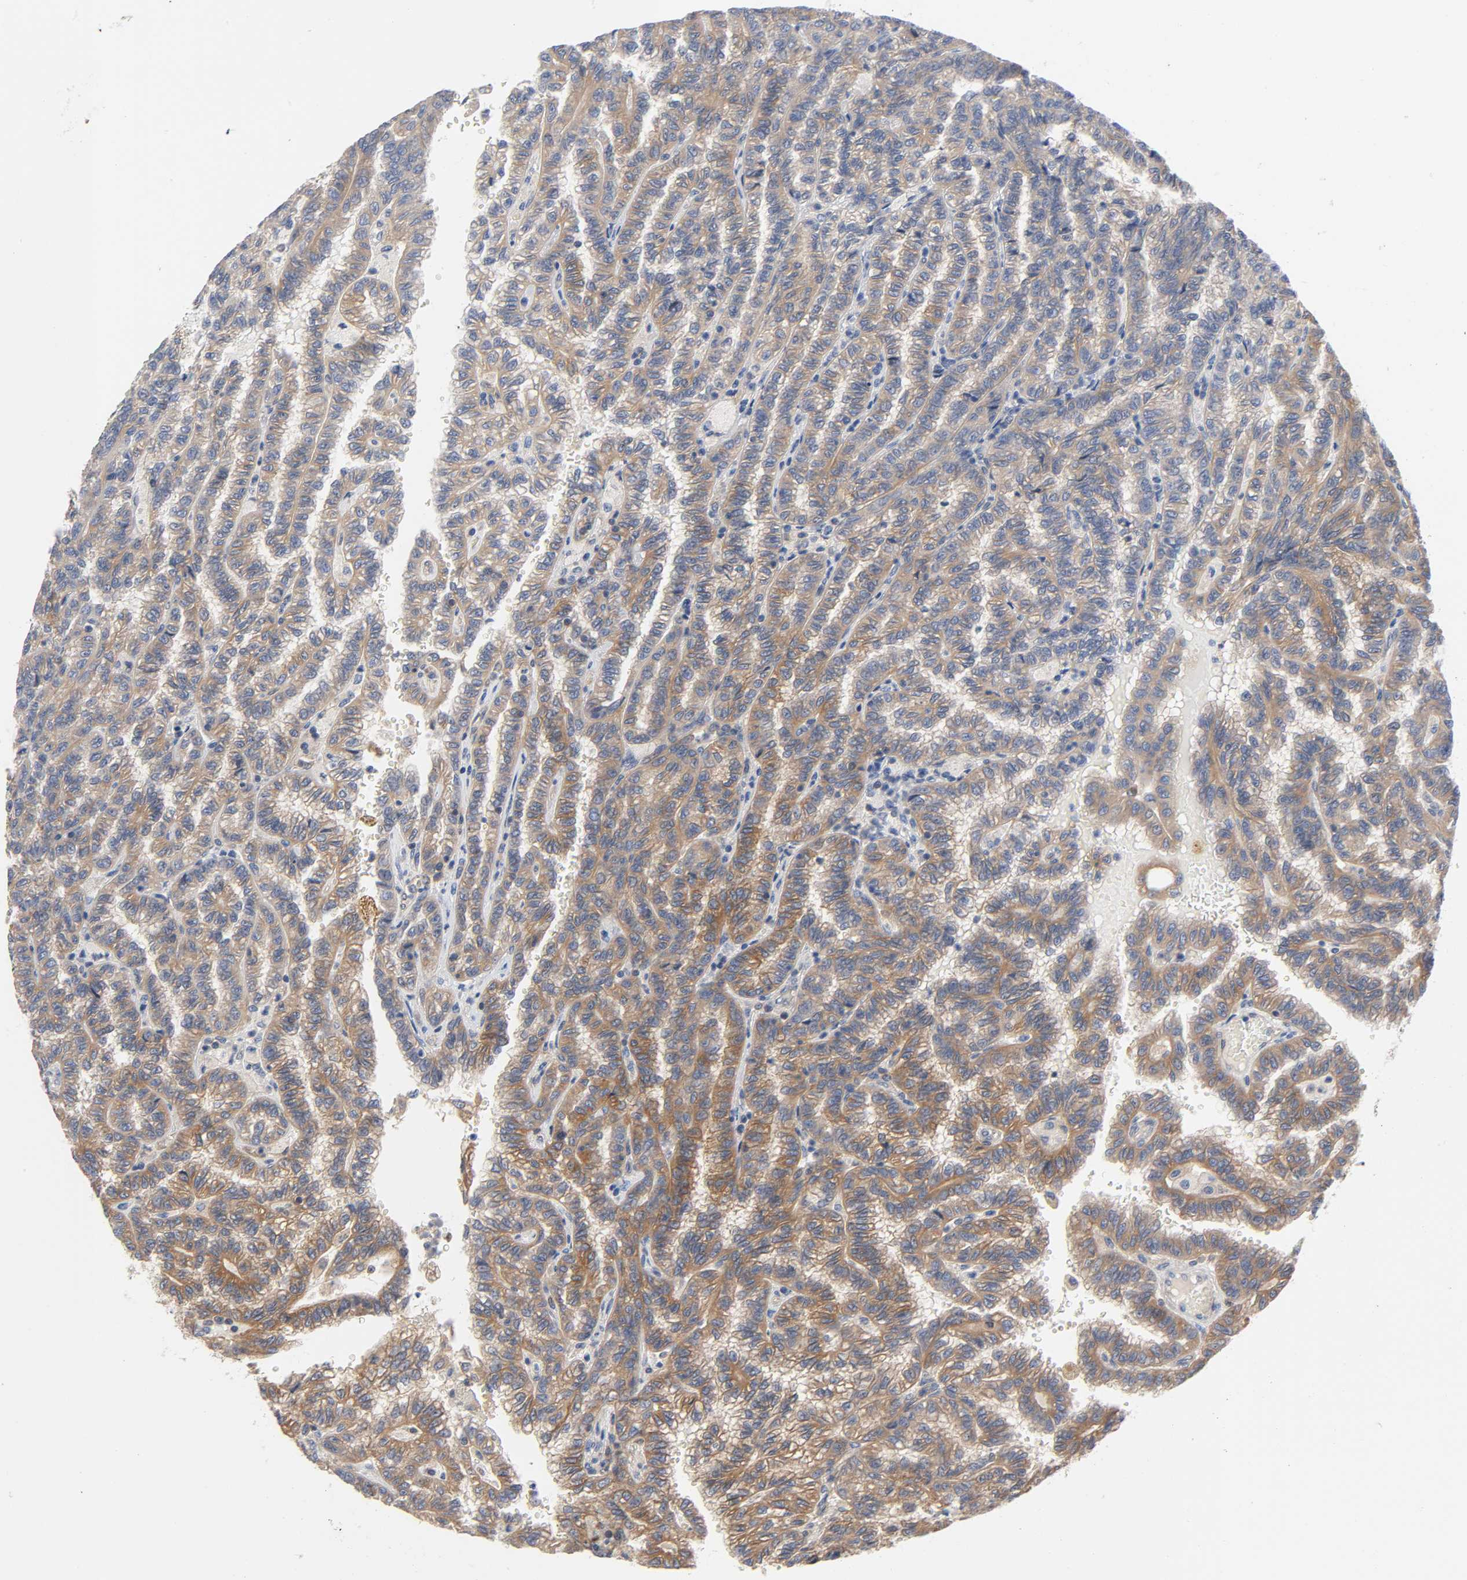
{"staining": {"intensity": "moderate", "quantity": ">75%", "location": "cytoplasmic/membranous"}, "tissue": "renal cancer", "cell_type": "Tumor cells", "image_type": "cancer", "snomed": [{"axis": "morphology", "description": "Inflammation, NOS"}, {"axis": "morphology", "description": "Adenocarcinoma, NOS"}, {"axis": "topography", "description": "Kidney"}], "caption": "Tumor cells demonstrate medium levels of moderate cytoplasmic/membranous expression in about >75% of cells in human adenocarcinoma (renal).", "gene": "PRKAB1", "patient": {"sex": "male", "age": 68}}